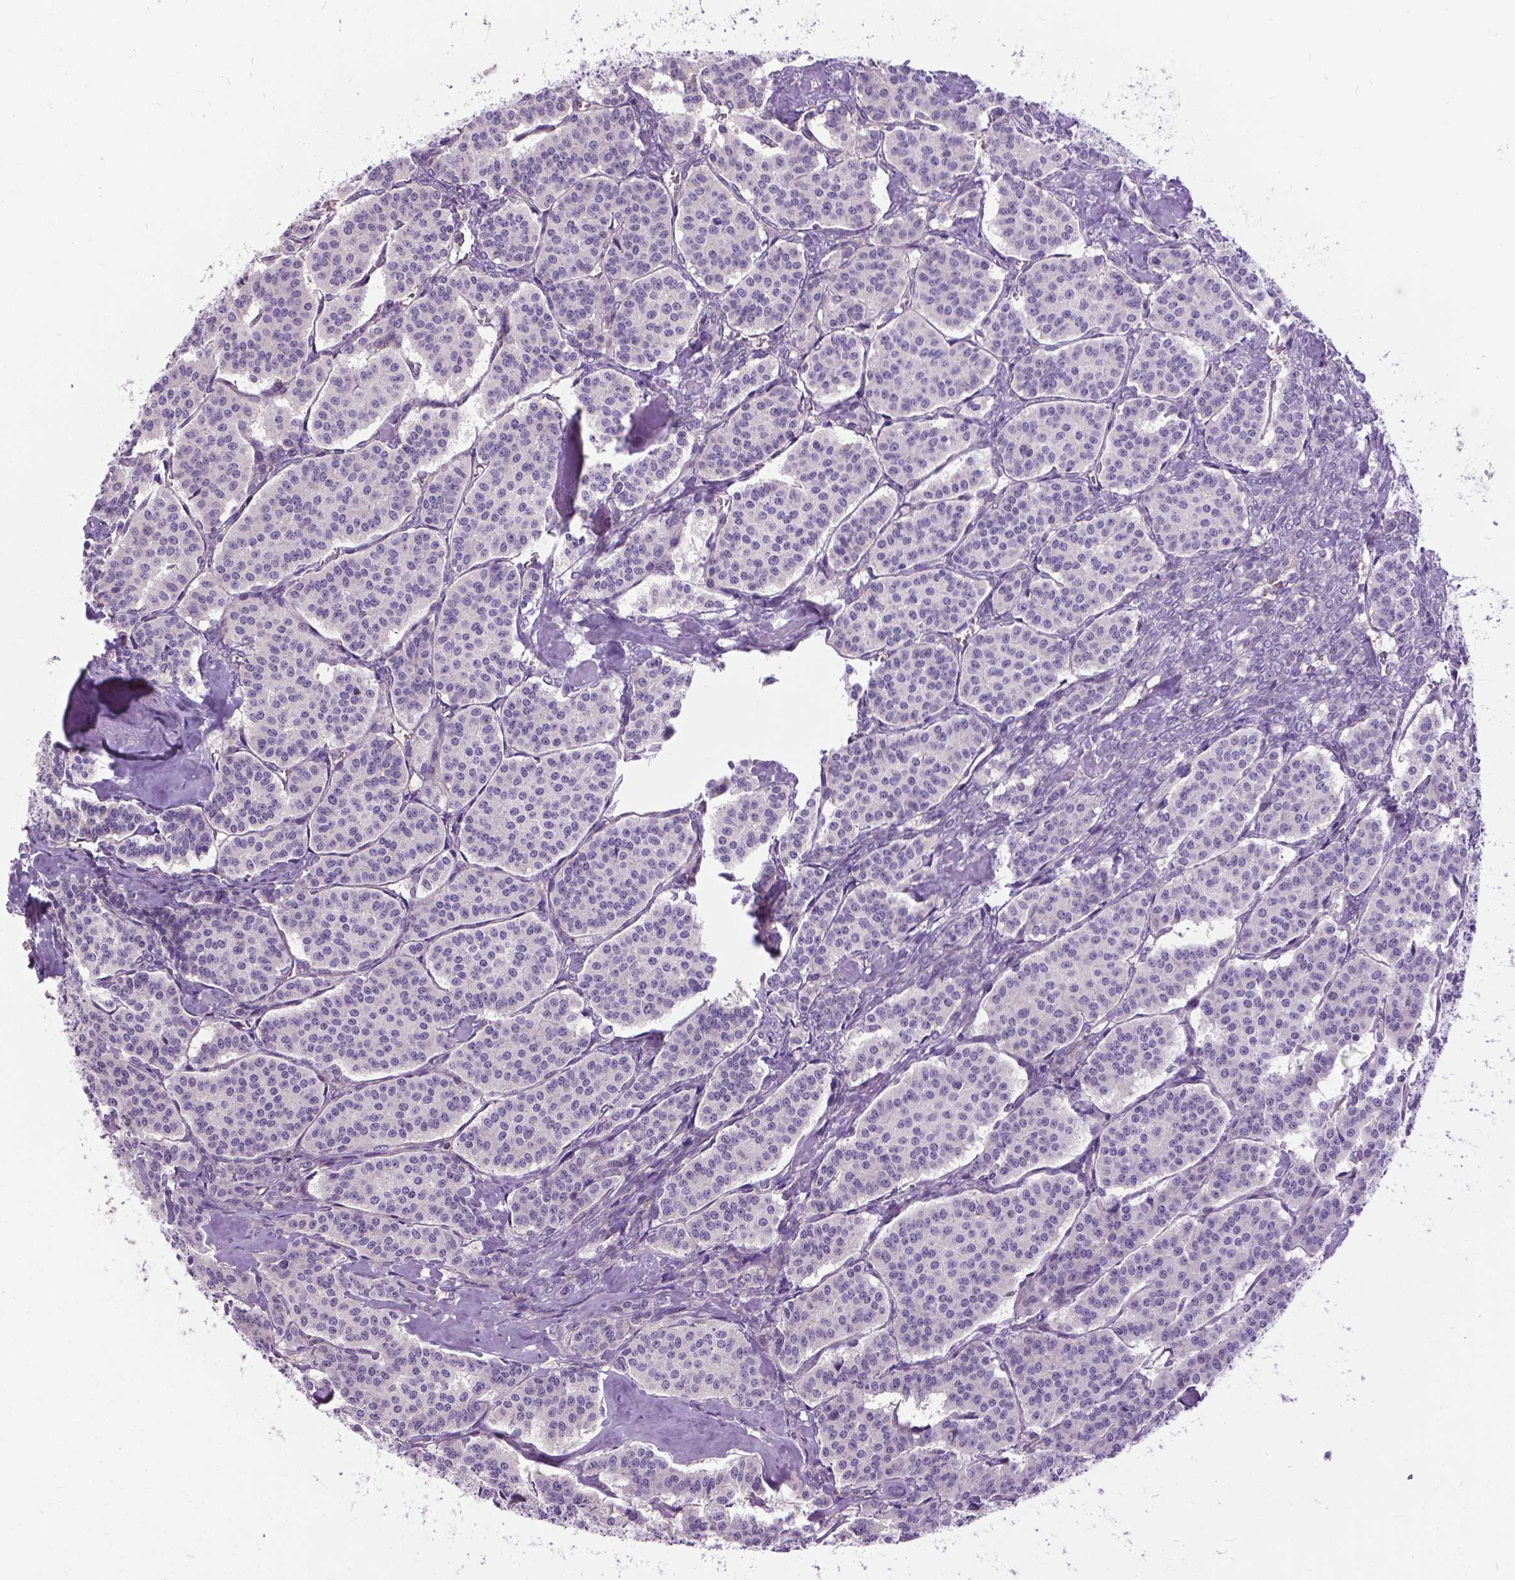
{"staining": {"intensity": "negative", "quantity": "none", "location": "none"}, "tissue": "carcinoid", "cell_type": "Tumor cells", "image_type": "cancer", "snomed": [{"axis": "morphology", "description": "Carcinoid, malignant, NOS"}, {"axis": "topography", "description": "Lung"}], "caption": "The histopathology image reveals no staining of tumor cells in malignant carcinoid.", "gene": "JAK3", "patient": {"sex": "female", "age": 46}}